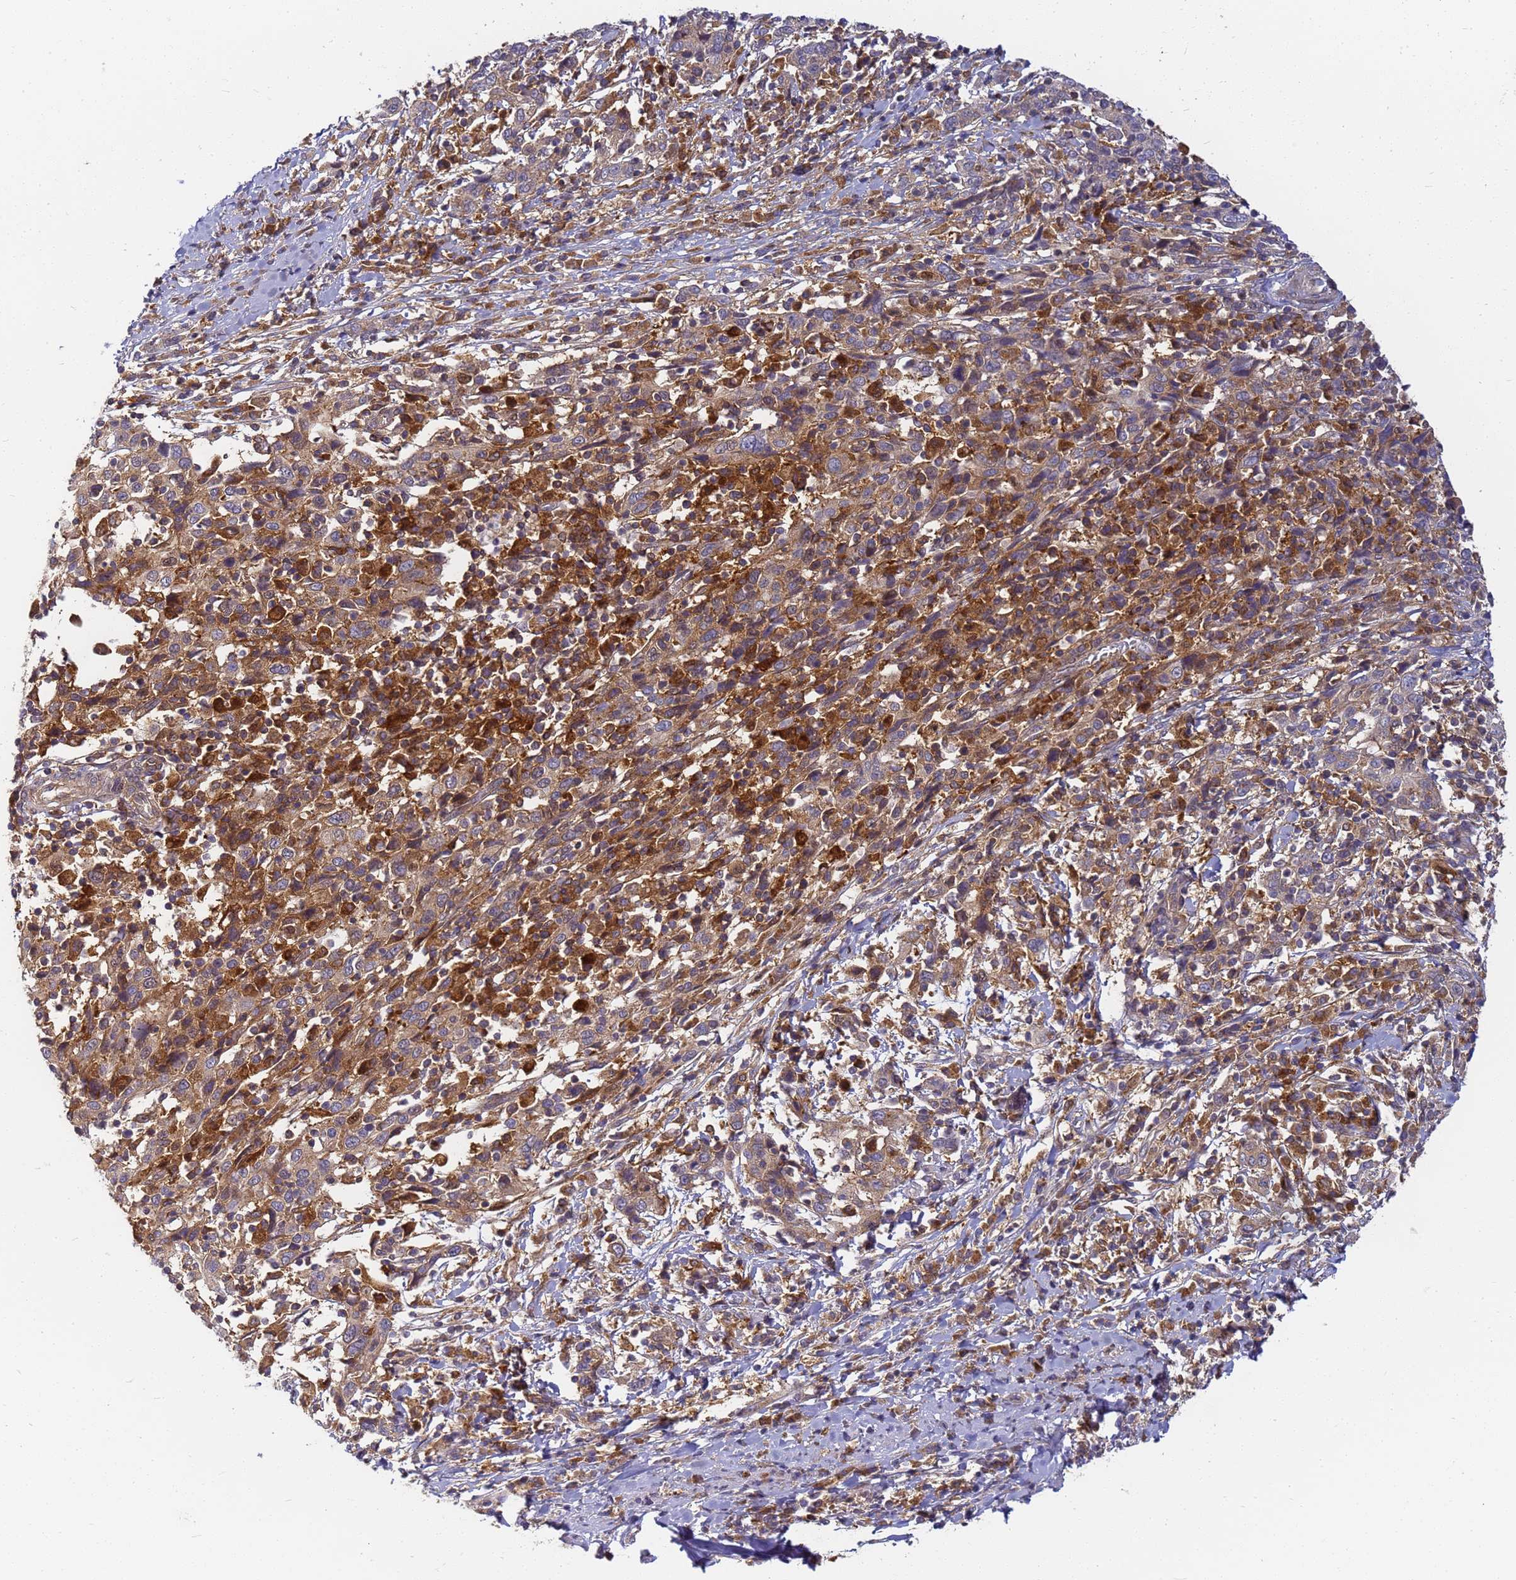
{"staining": {"intensity": "weak", "quantity": ">75%", "location": "cytoplasmic/membranous"}, "tissue": "cervical cancer", "cell_type": "Tumor cells", "image_type": "cancer", "snomed": [{"axis": "morphology", "description": "Squamous cell carcinoma, NOS"}, {"axis": "topography", "description": "Cervix"}], "caption": "A histopathology image showing weak cytoplasmic/membranous positivity in about >75% of tumor cells in cervical cancer, as visualized by brown immunohistochemical staining.", "gene": "CHM", "patient": {"sex": "female", "age": 46}}